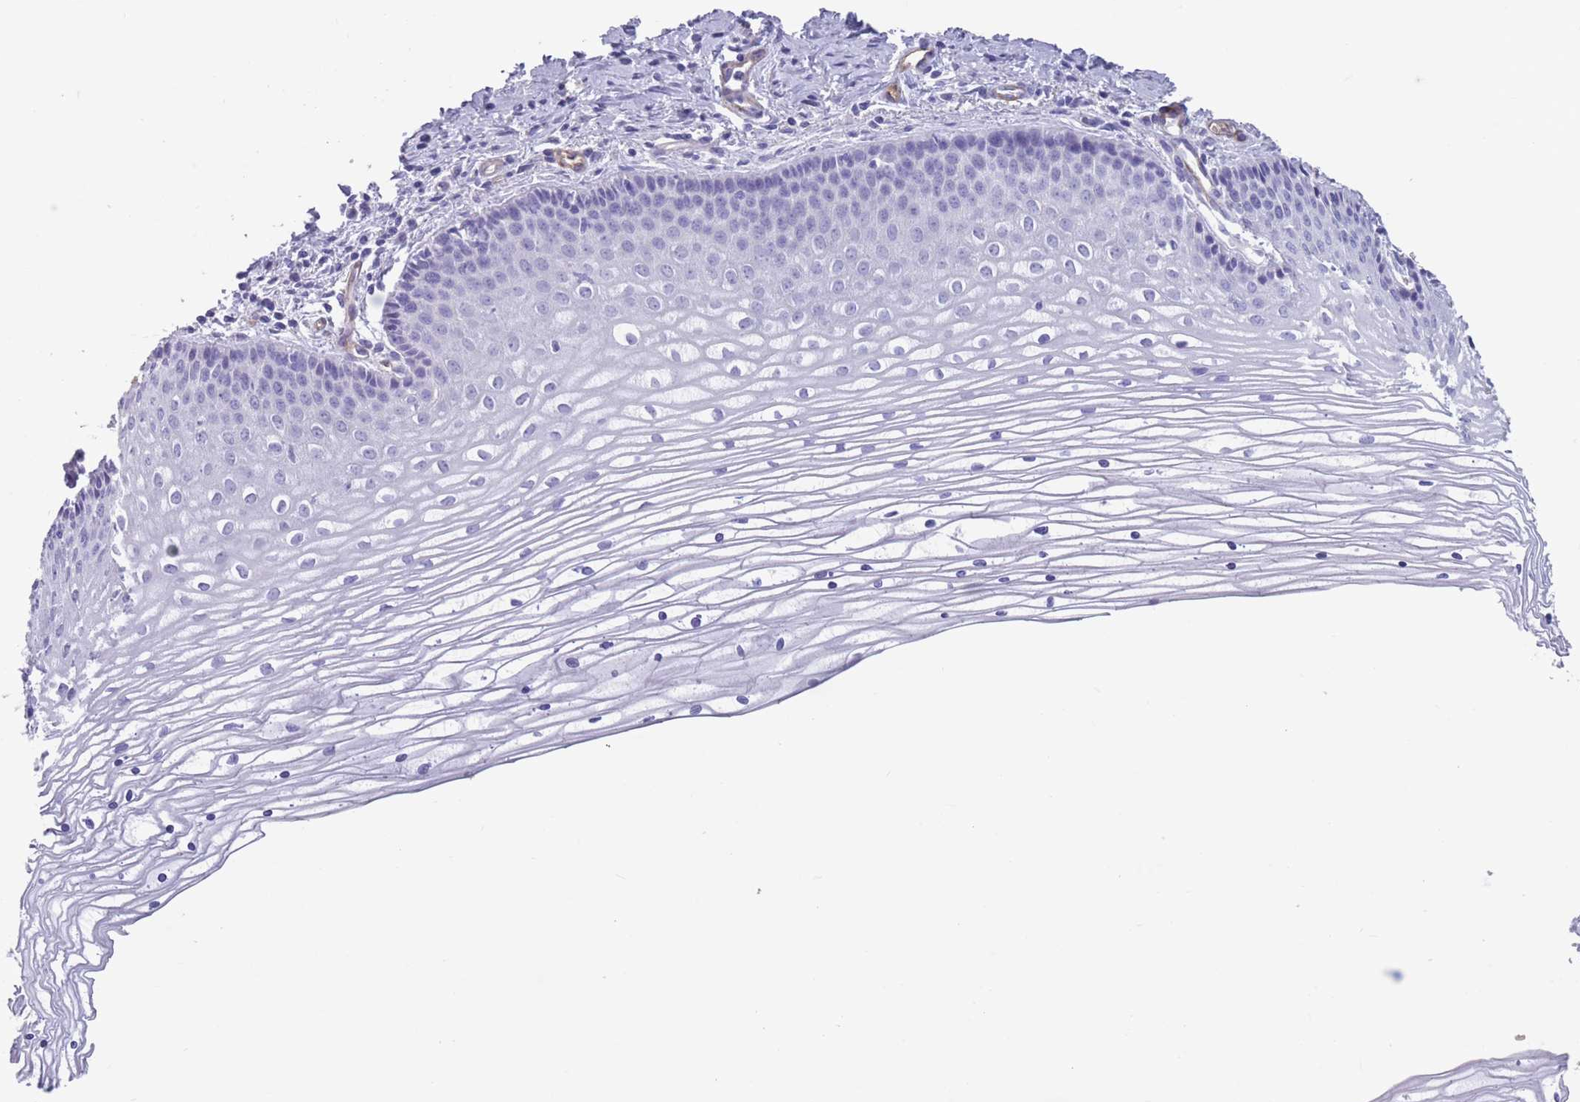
{"staining": {"intensity": "negative", "quantity": "none", "location": "none"}, "tissue": "cervix", "cell_type": "Glandular cells", "image_type": "normal", "snomed": [{"axis": "morphology", "description": "Normal tissue, NOS"}, {"axis": "topography", "description": "Cervix"}], "caption": "High power microscopy image of an immunohistochemistry (IHC) photomicrograph of benign cervix, revealing no significant positivity in glandular cells. Brightfield microscopy of IHC stained with DAB (brown) and hematoxylin (blue), captured at high magnification.", "gene": "DPYD", "patient": {"sex": "female", "age": 47}}